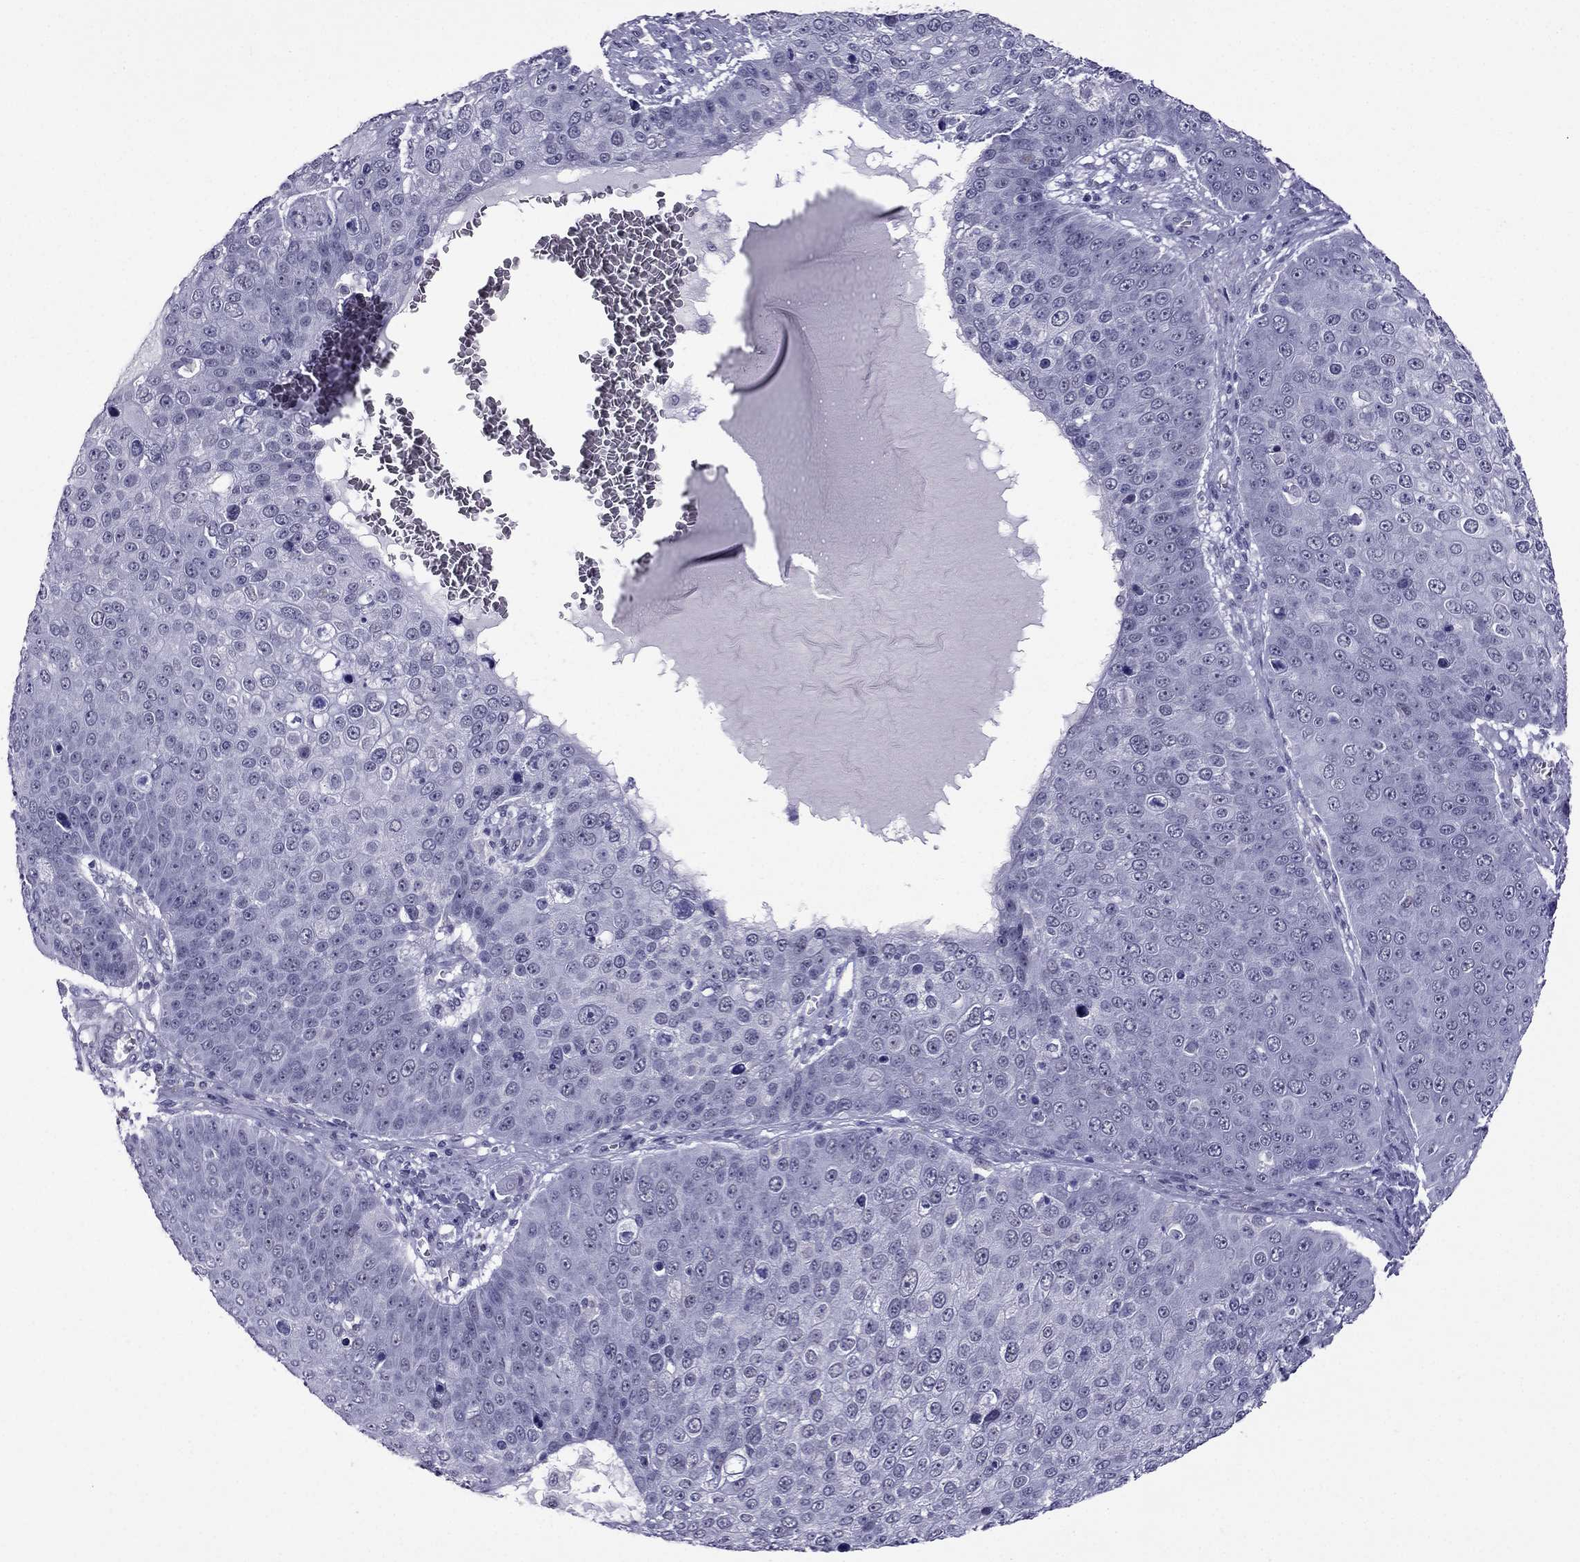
{"staining": {"intensity": "negative", "quantity": "none", "location": "none"}, "tissue": "skin cancer", "cell_type": "Tumor cells", "image_type": "cancer", "snomed": [{"axis": "morphology", "description": "Squamous cell carcinoma, NOS"}, {"axis": "topography", "description": "Skin"}], "caption": "Tumor cells show no significant positivity in skin cancer.", "gene": "MYLK3", "patient": {"sex": "male", "age": 71}}